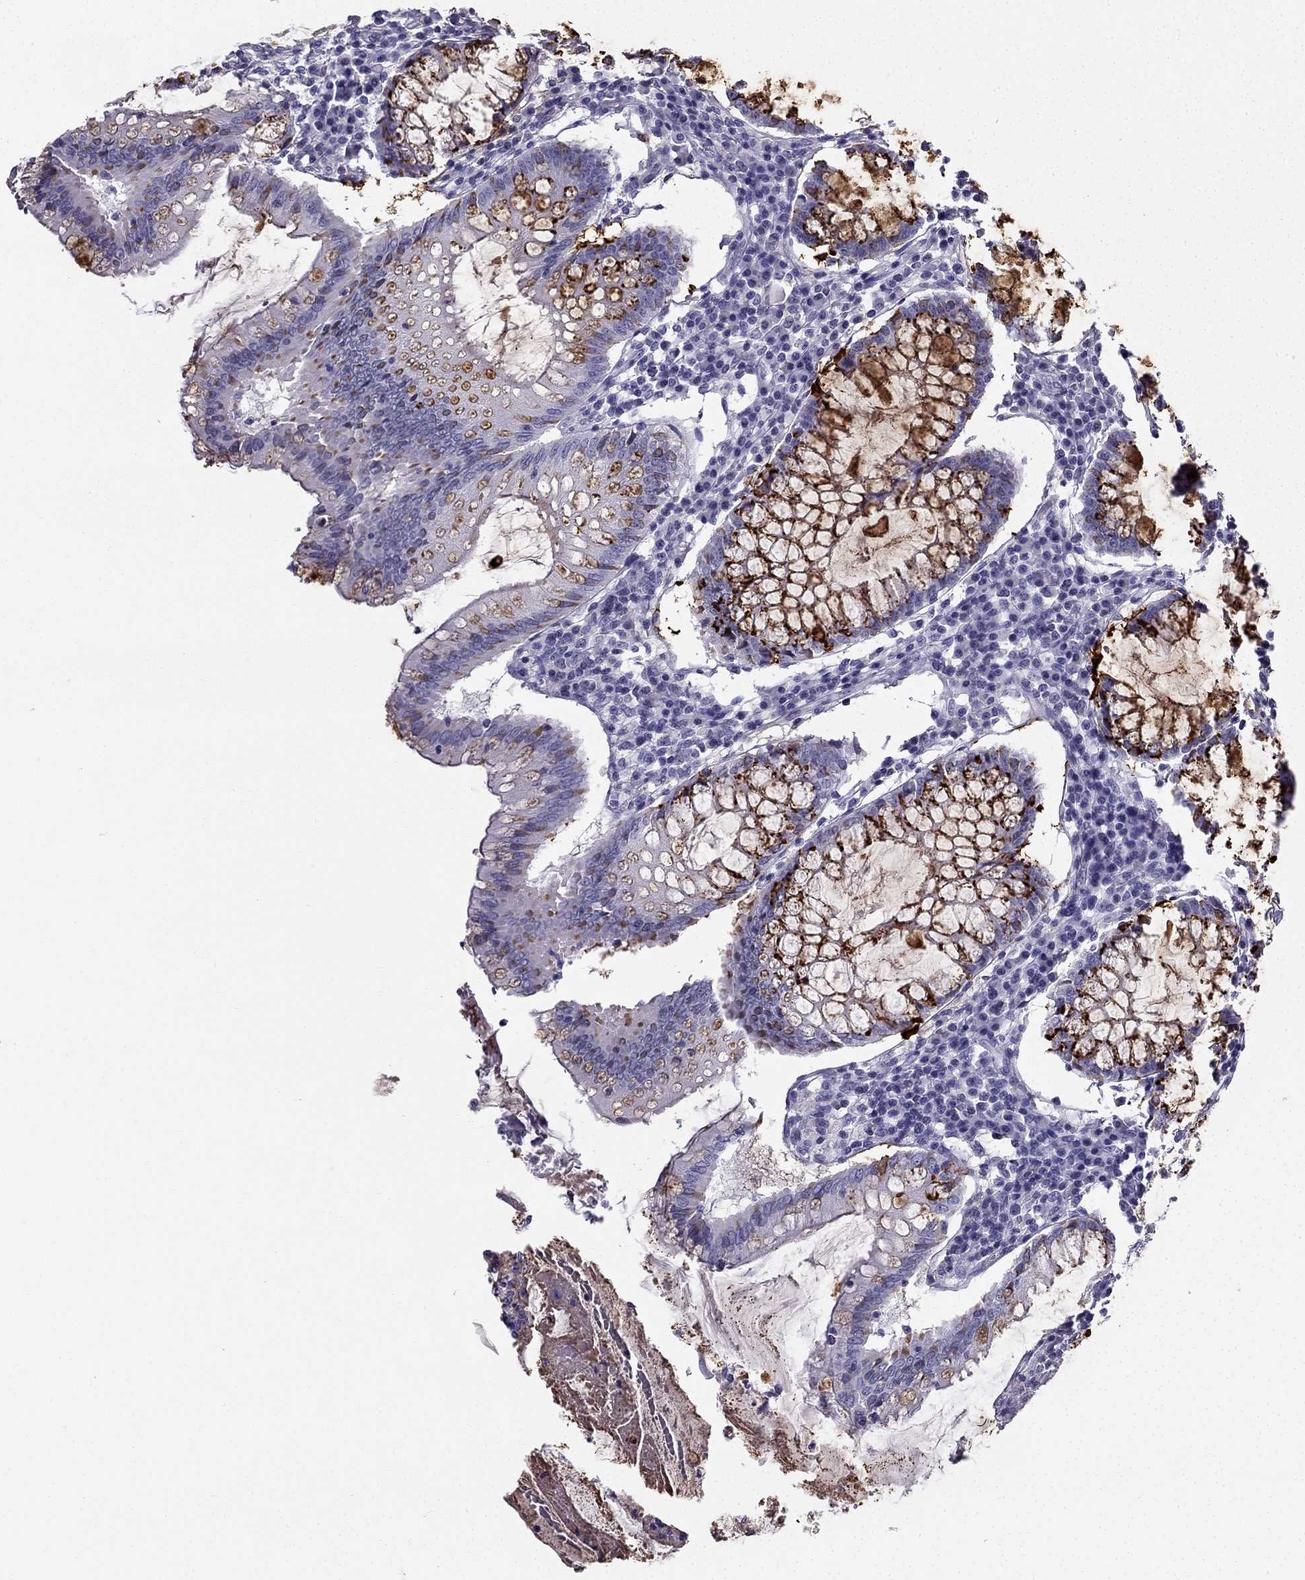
{"staining": {"intensity": "strong", "quantity": "<25%", "location": "cytoplasmic/membranous"}, "tissue": "colorectal cancer", "cell_type": "Tumor cells", "image_type": "cancer", "snomed": [{"axis": "morphology", "description": "Adenocarcinoma, NOS"}, {"axis": "topography", "description": "Colon"}], "caption": "Adenocarcinoma (colorectal) was stained to show a protein in brown. There is medium levels of strong cytoplasmic/membranous staining in approximately <25% of tumor cells.", "gene": "TFF3", "patient": {"sex": "female", "age": 70}}